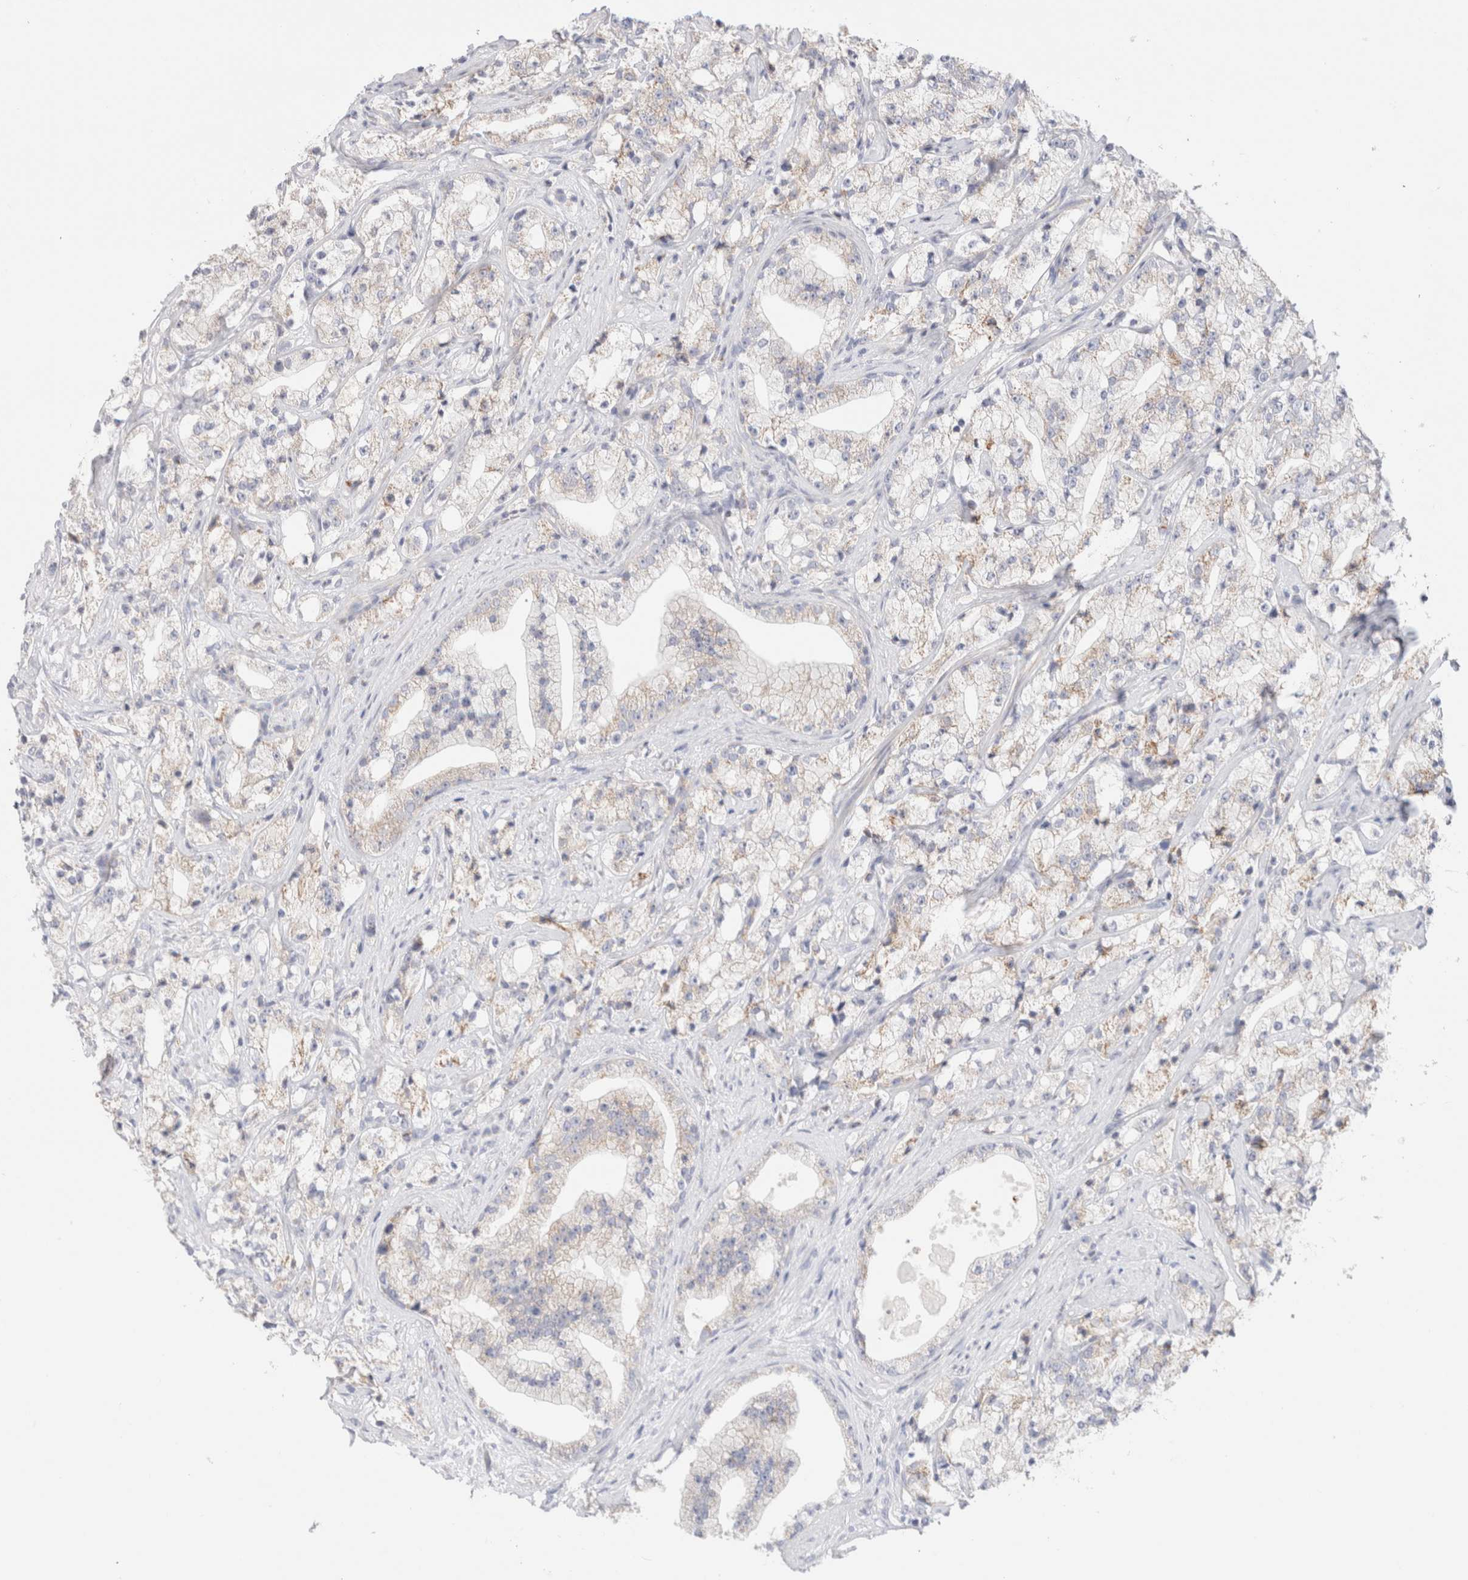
{"staining": {"intensity": "weak", "quantity": "<25%", "location": "cytoplasmic/membranous"}, "tissue": "prostate cancer", "cell_type": "Tumor cells", "image_type": "cancer", "snomed": [{"axis": "morphology", "description": "Adenocarcinoma, High grade"}, {"axis": "topography", "description": "Prostate"}], "caption": "IHC of human adenocarcinoma (high-grade) (prostate) shows no staining in tumor cells.", "gene": "ATP6V1C1", "patient": {"sex": "male", "age": 64}}